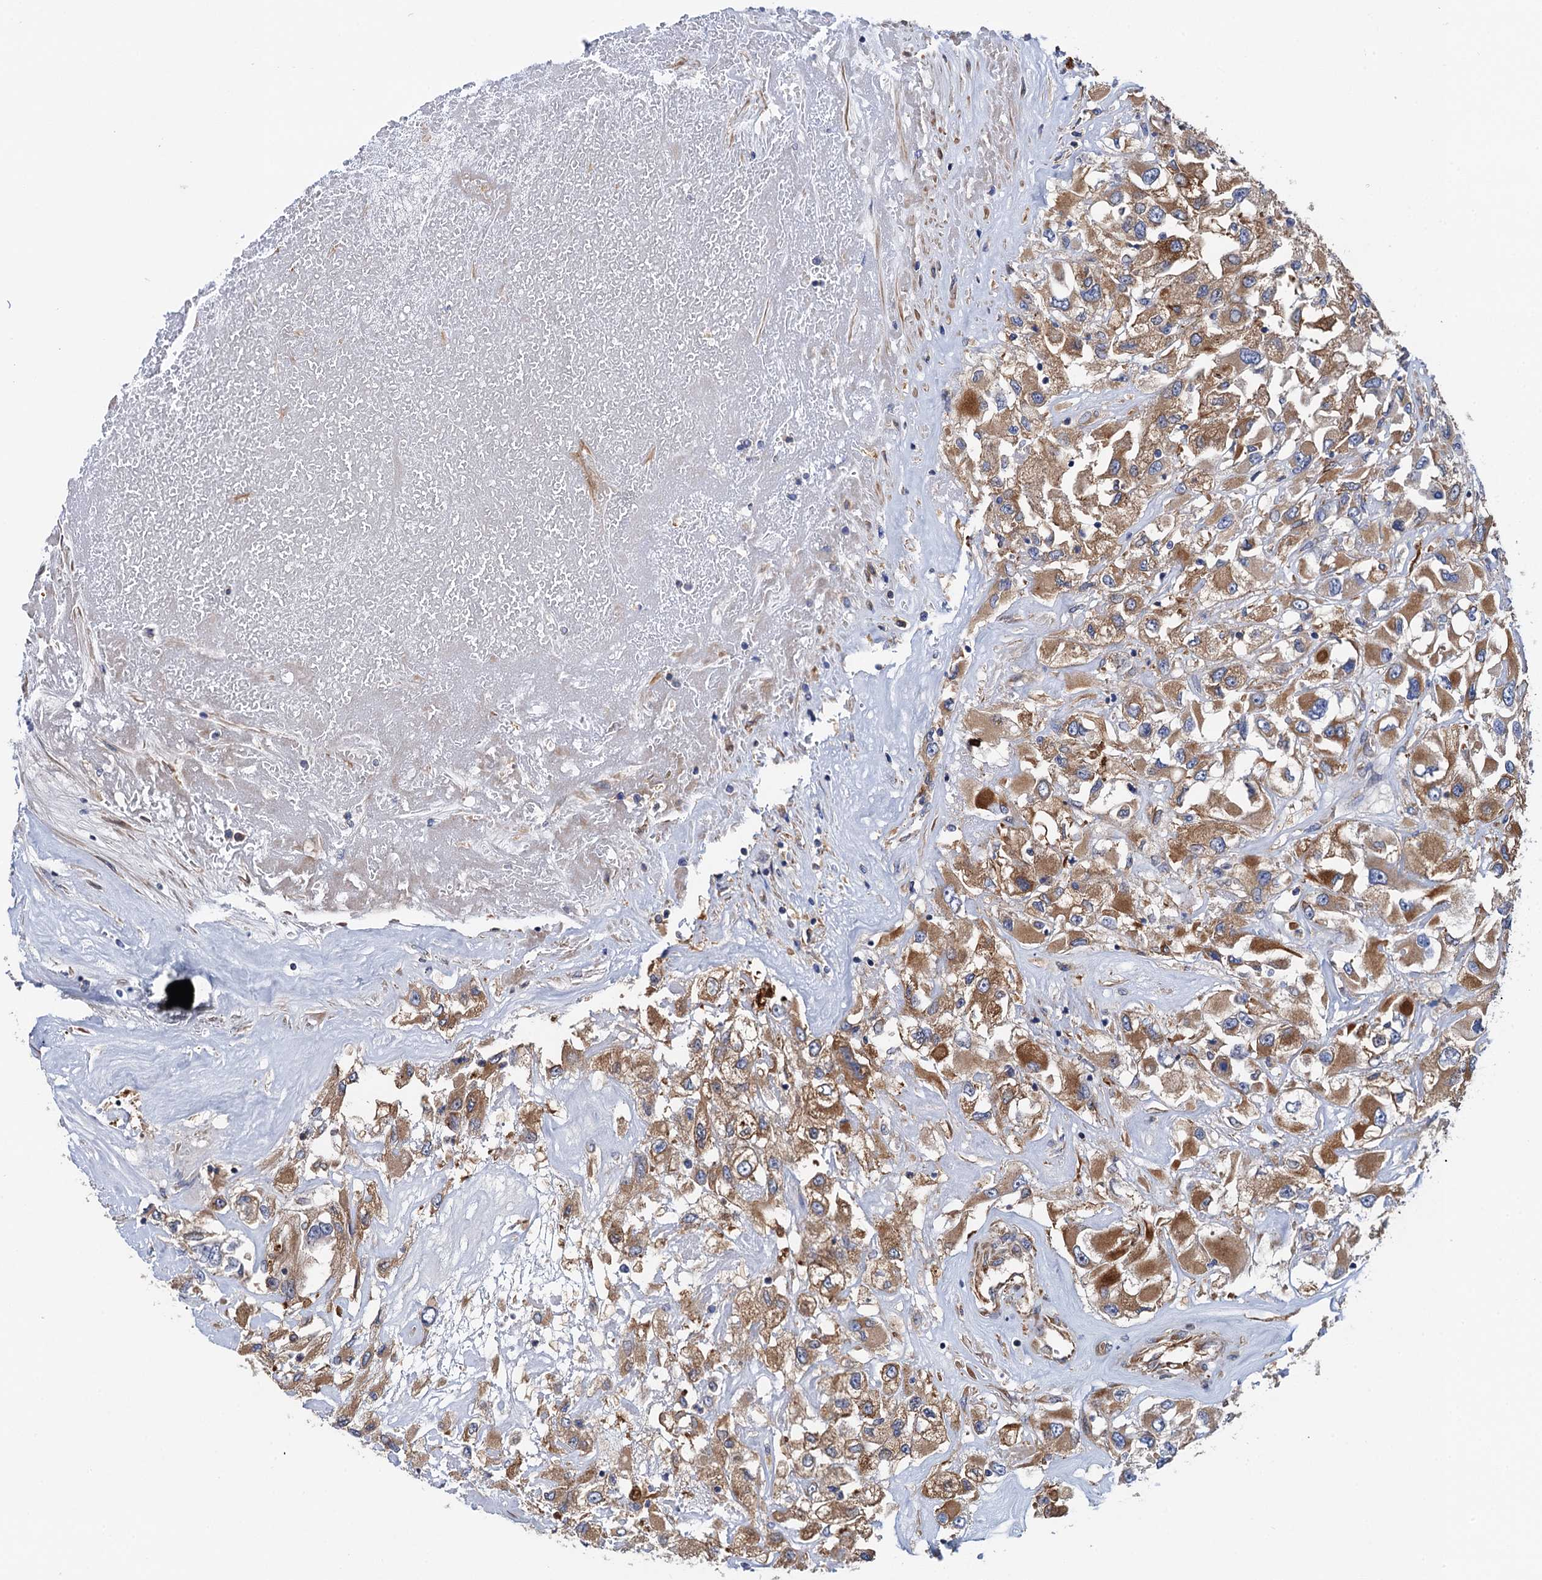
{"staining": {"intensity": "moderate", "quantity": ">75%", "location": "cytoplasmic/membranous"}, "tissue": "renal cancer", "cell_type": "Tumor cells", "image_type": "cancer", "snomed": [{"axis": "morphology", "description": "Adenocarcinoma, NOS"}, {"axis": "topography", "description": "Kidney"}], "caption": "Renal adenocarcinoma stained for a protein shows moderate cytoplasmic/membranous positivity in tumor cells. The protein of interest is shown in brown color, while the nuclei are stained blue.", "gene": "MRPL48", "patient": {"sex": "female", "age": 52}}